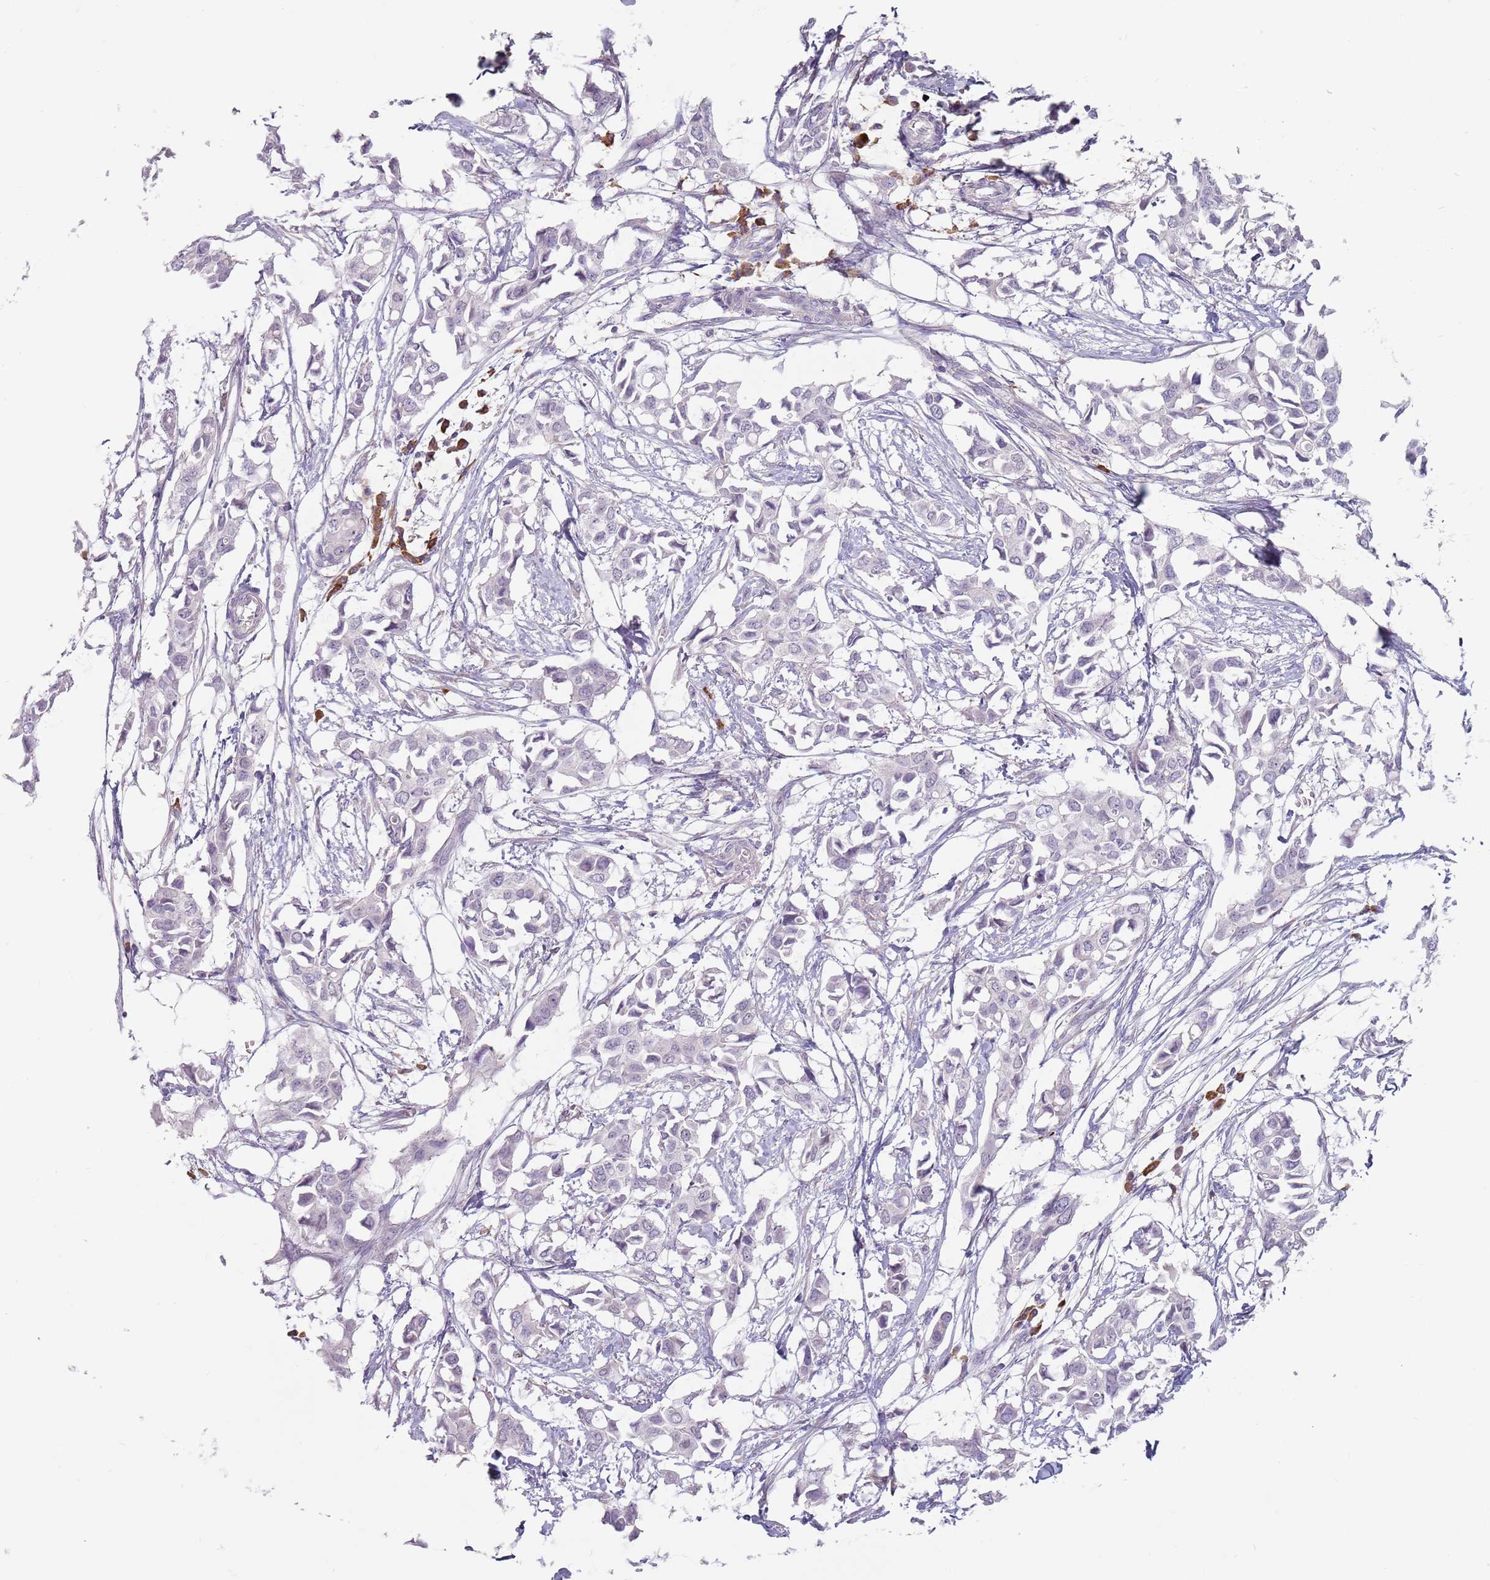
{"staining": {"intensity": "negative", "quantity": "none", "location": "none"}, "tissue": "breast cancer", "cell_type": "Tumor cells", "image_type": "cancer", "snomed": [{"axis": "morphology", "description": "Duct carcinoma"}, {"axis": "topography", "description": "Breast"}], "caption": "Human intraductal carcinoma (breast) stained for a protein using immunohistochemistry (IHC) exhibits no staining in tumor cells.", "gene": "DXO", "patient": {"sex": "female", "age": 41}}